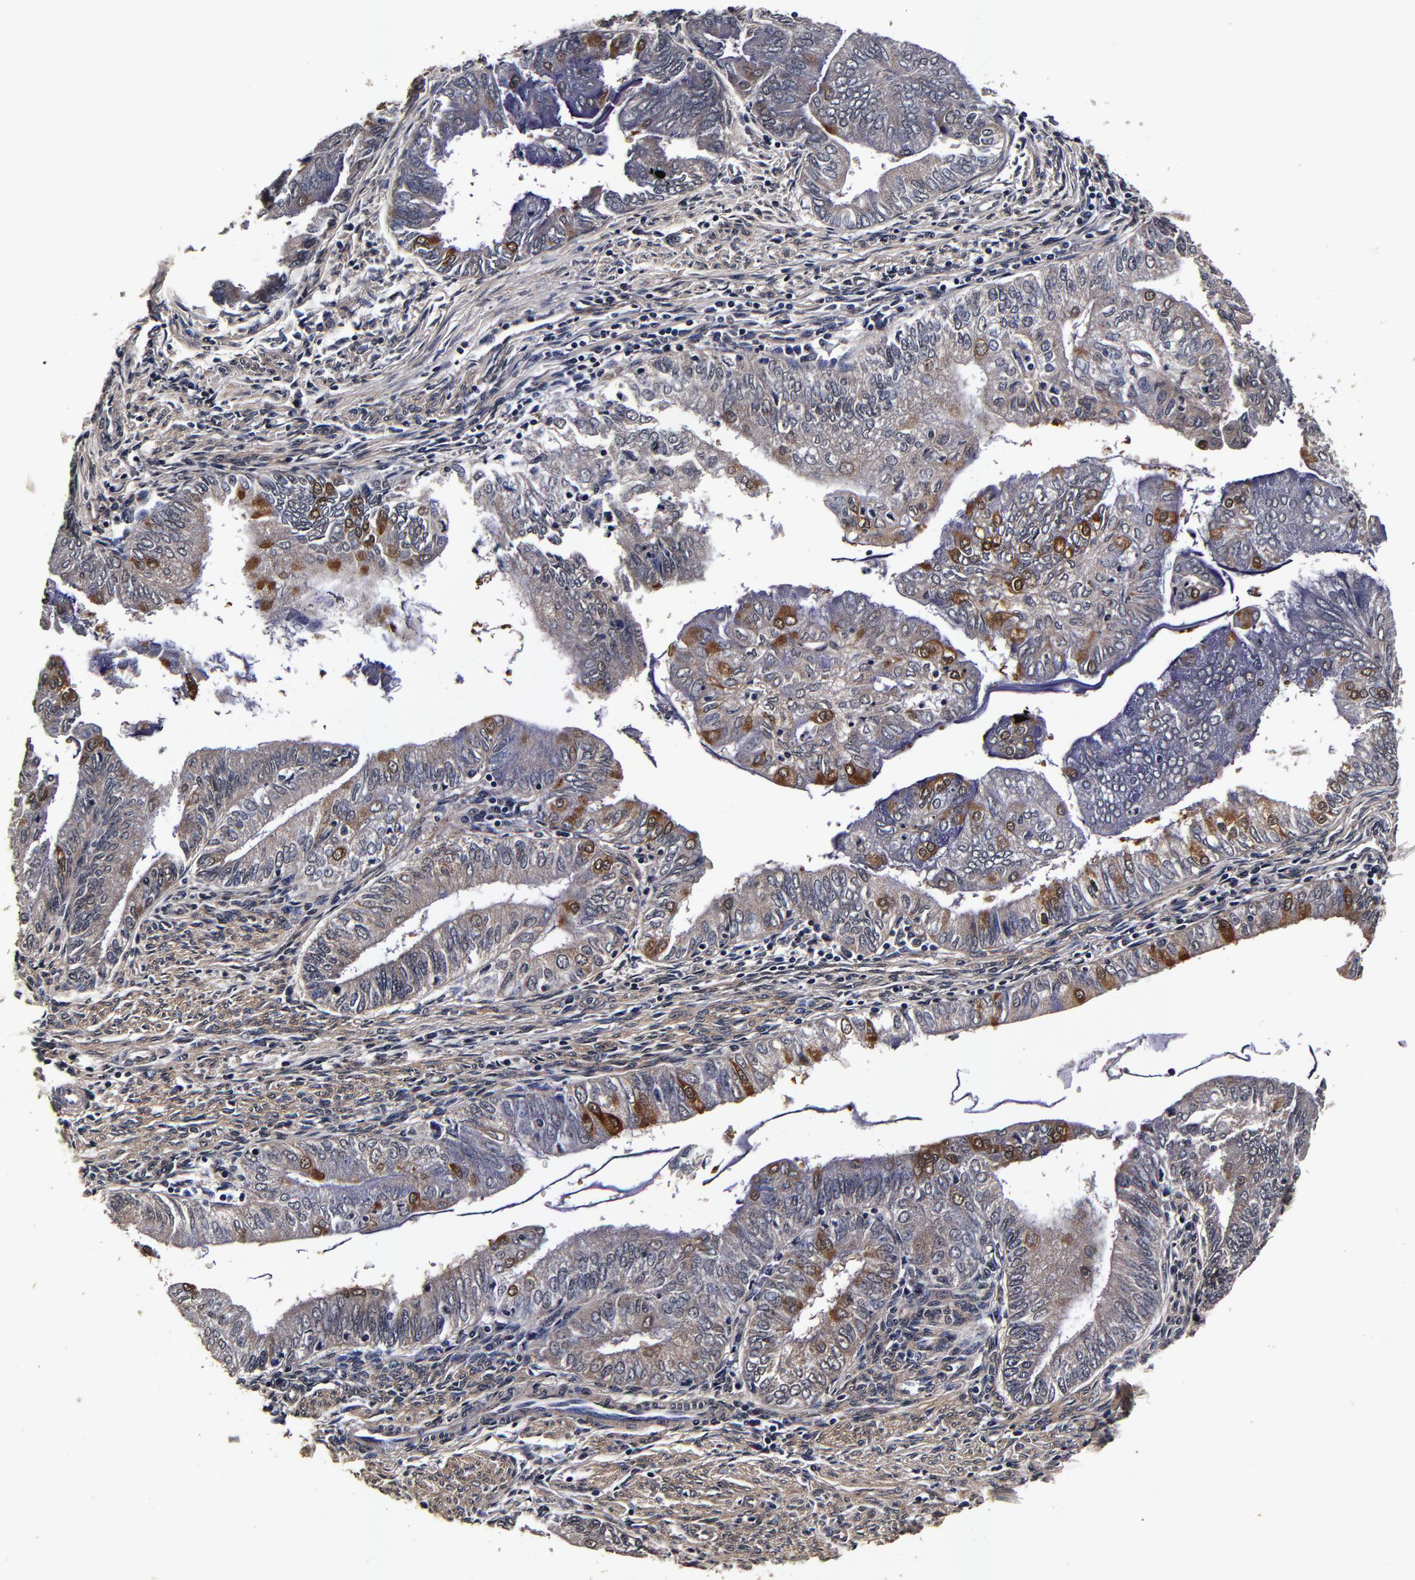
{"staining": {"intensity": "moderate", "quantity": "<25%", "location": "cytoplasmic/membranous"}, "tissue": "endometrial cancer", "cell_type": "Tumor cells", "image_type": "cancer", "snomed": [{"axis": "morphology", "description": "Adenocarcinoma, NOS"}, {"axis": "topography", "description": "Endometrium"}], "caption": "Immunohistochemical staining of human adenocarcinoma (endometrial) shows low levels of moderate cytoplasmic/membranous protein staining in about <25% of tumor cells. Using DAB (brown) and hematoxylin (blue) stains, captured at high magnification using brightfield microscopy.", "gene": "MMP15", "patient": {"sex": "female", "age": 66}}